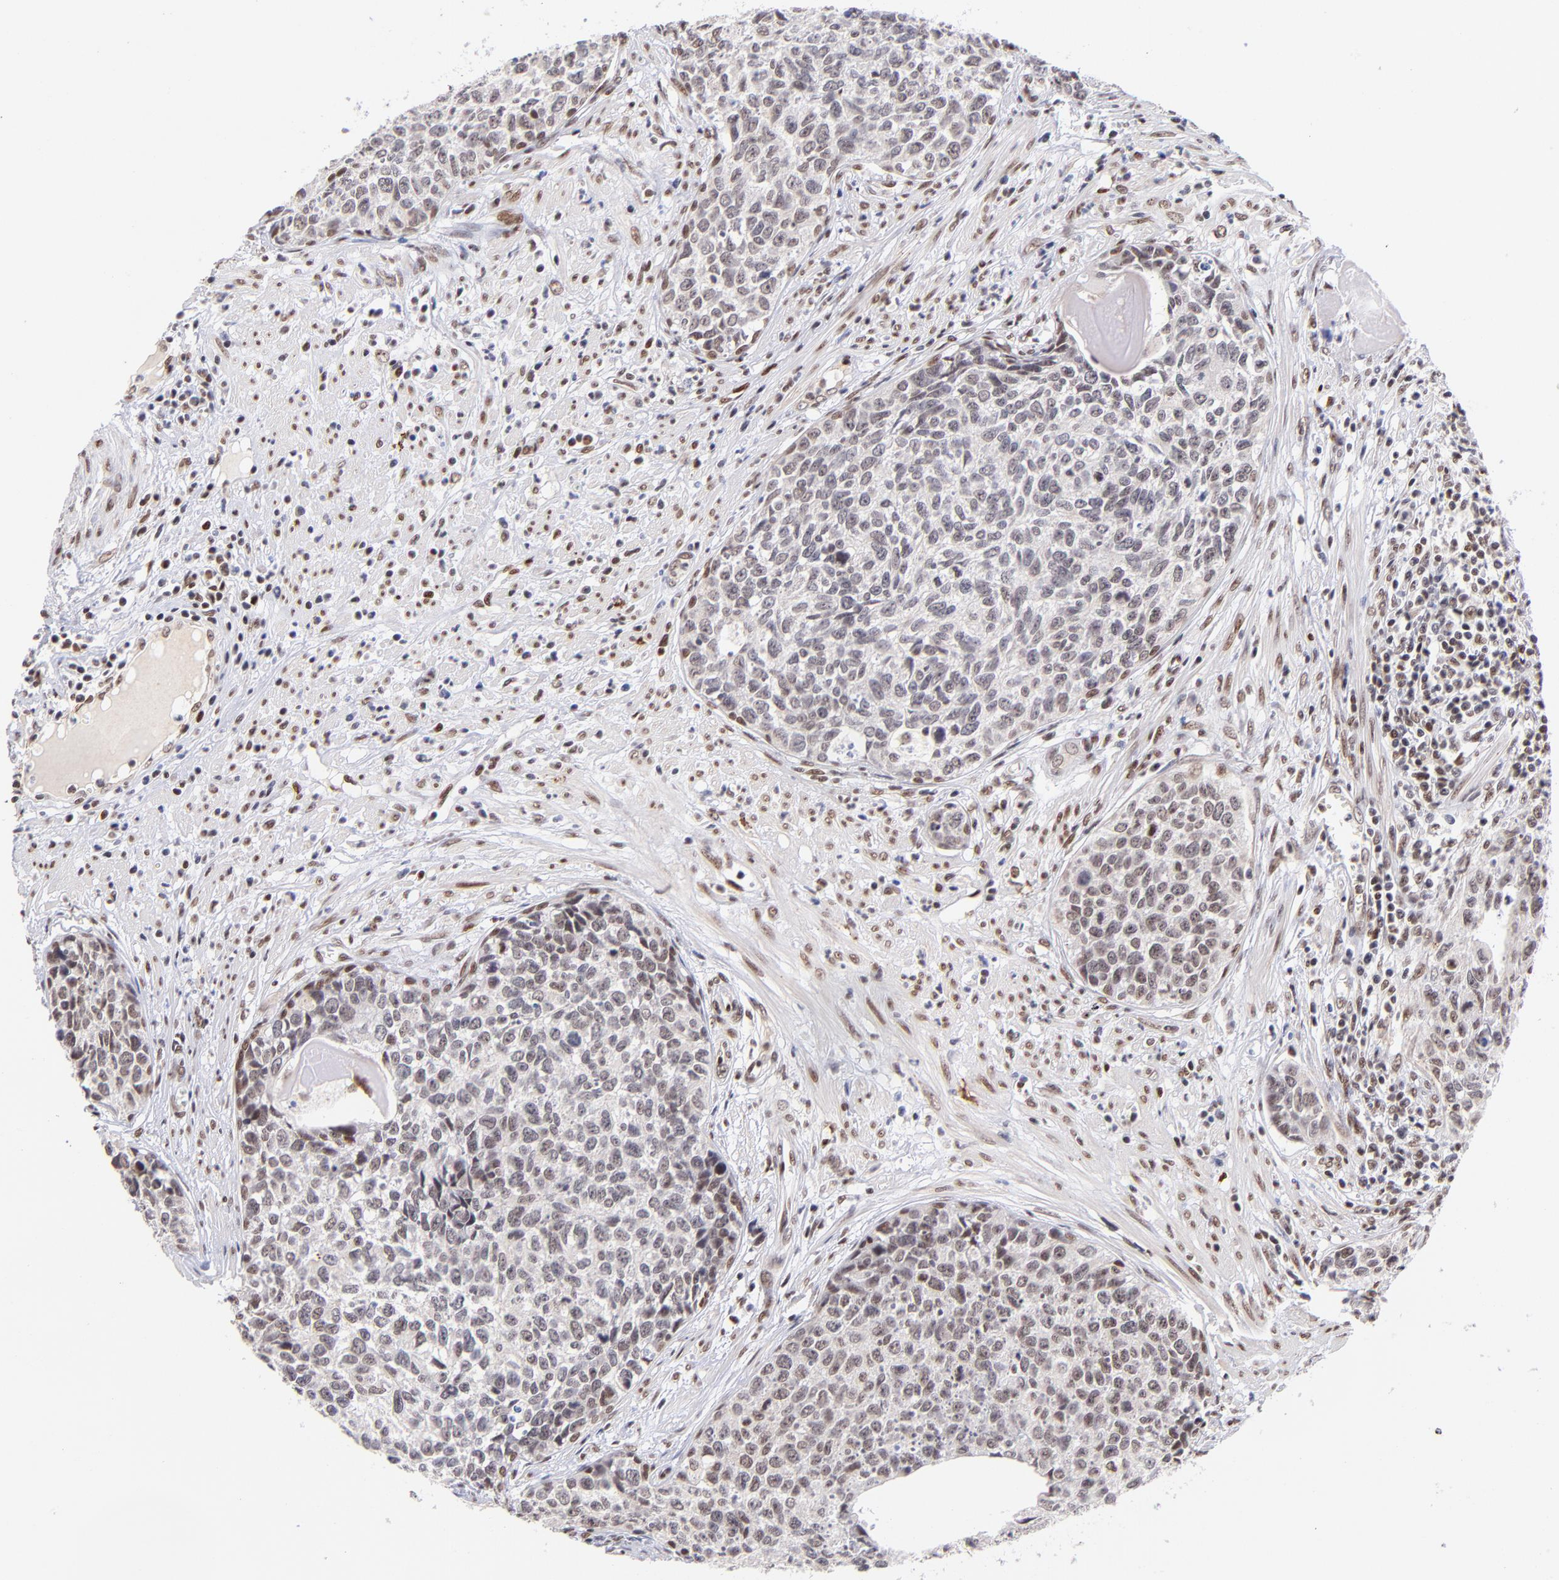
{"staining": {"intensity": "weak", "quantity": ">75%", "location": "nuclear"}, "tissue": "urothelial cancer", "cell_type": "Tumor cells", "image_type": "cancer", "snomed": [{"axis": "morphology", "description": "Urothelial carcinoma, High grade"}, {"axis": "topography", "description": "Urinary bladder"}], "caption": "IHC (DAB) staining of human urothelial cancer shows weak nuclear protein expression in about >75% of tumor cells. The staining was performed using DAB to visualize the protein expression in brown, while the nuclei were stained in blue with hematoxylin (Magnification: 20x).", "gene": "MIDEAS", "patient": {"sex": "male", "age": 81}}